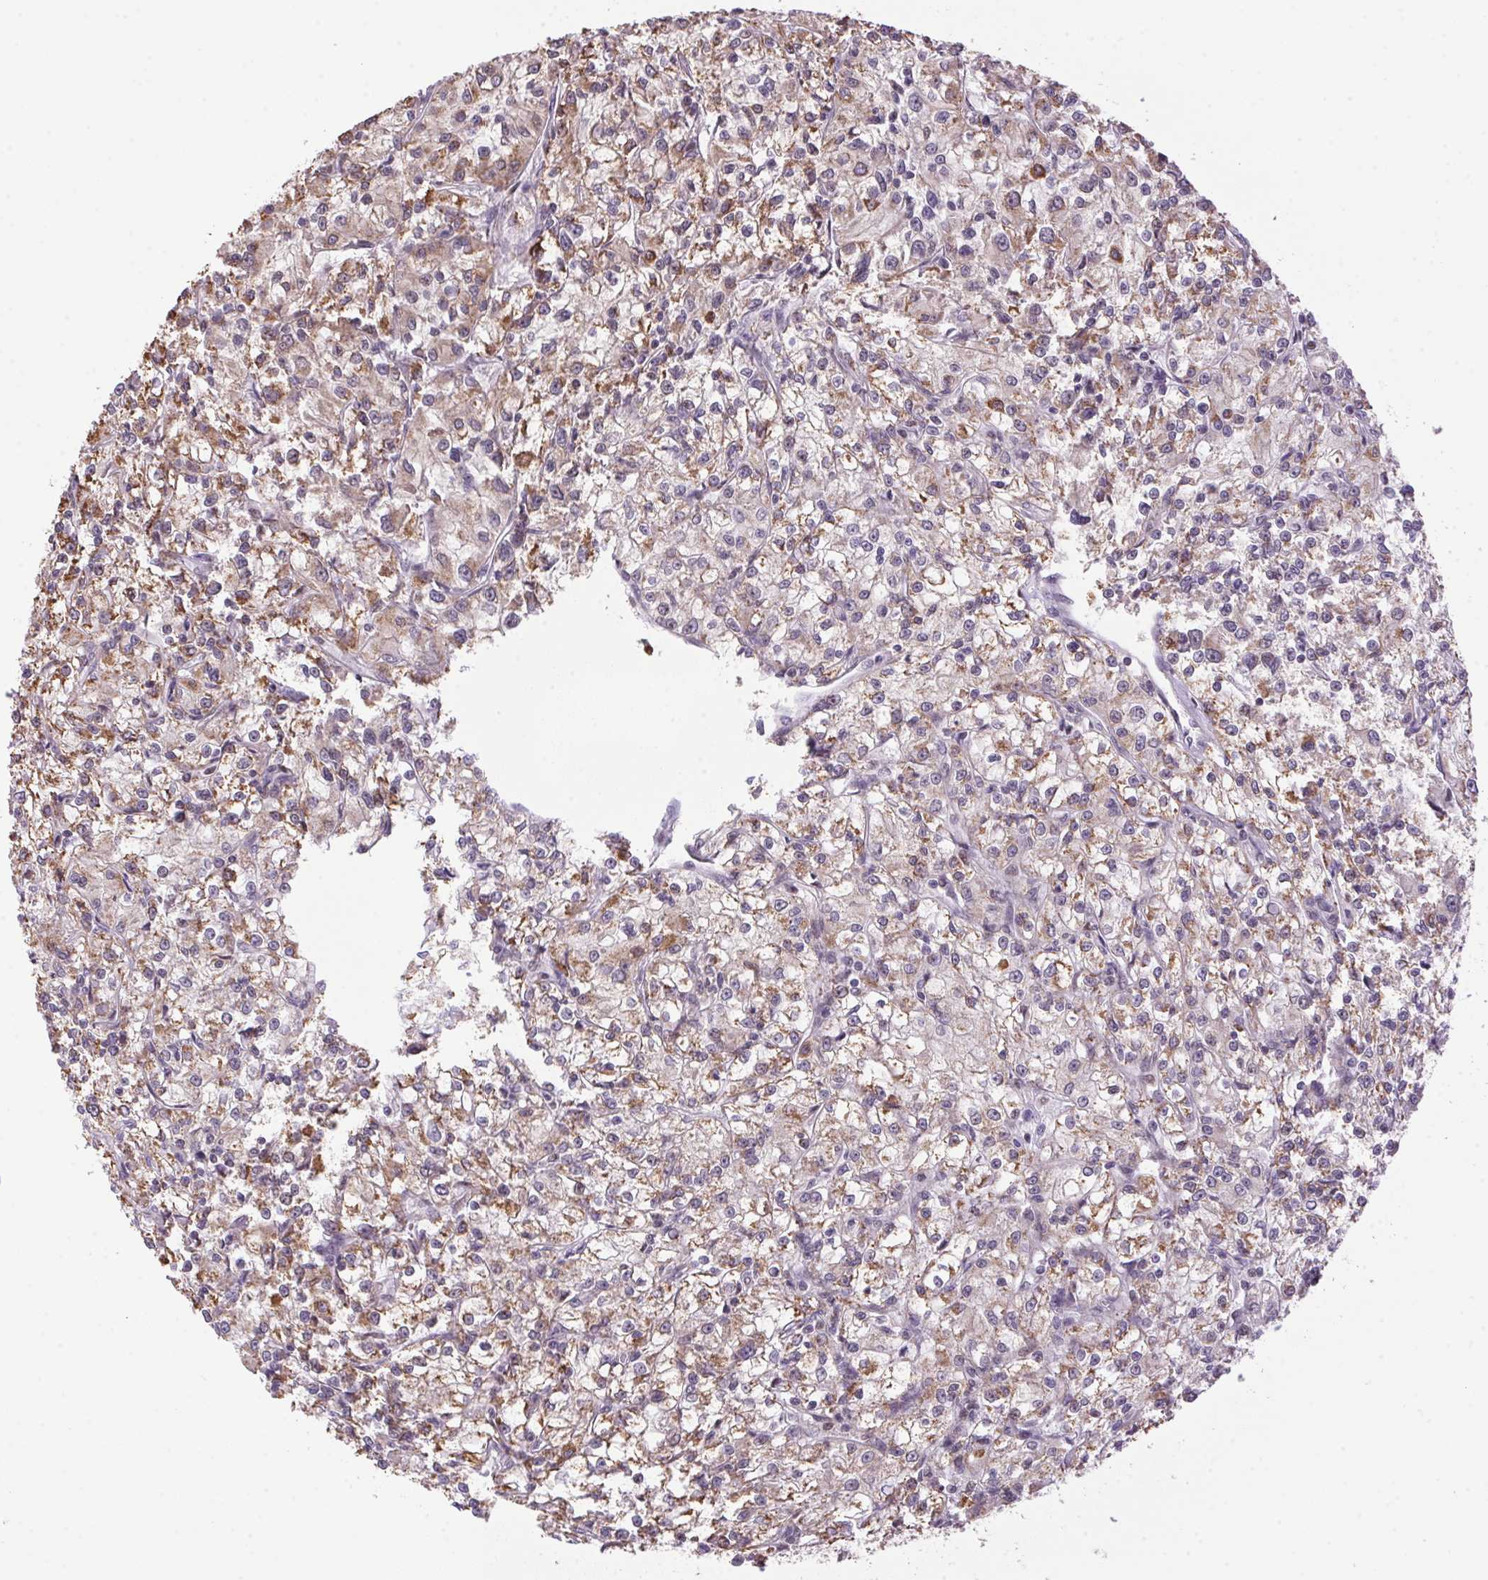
{"staining": {"intensity": "weak", "quantity": ">75%", "location": "cytoplasmic/membranous"}, "tissue": "renal cancer", "cell_type": "Tumor cells", "image_type": "cancer", "snomed": [{"axis": "morphology", "description": "Adenocarcinoma, NOS"}, {"axis": "topography", "description": "Kidney"}], "caption": "Weak cytoplasmic/membranous expression is appreciated in approximately >75% of tumor cells in adenocarcinoma (renal).", "gene": "AKR1E2", "patient": {"sex": "female", "age": 59}}